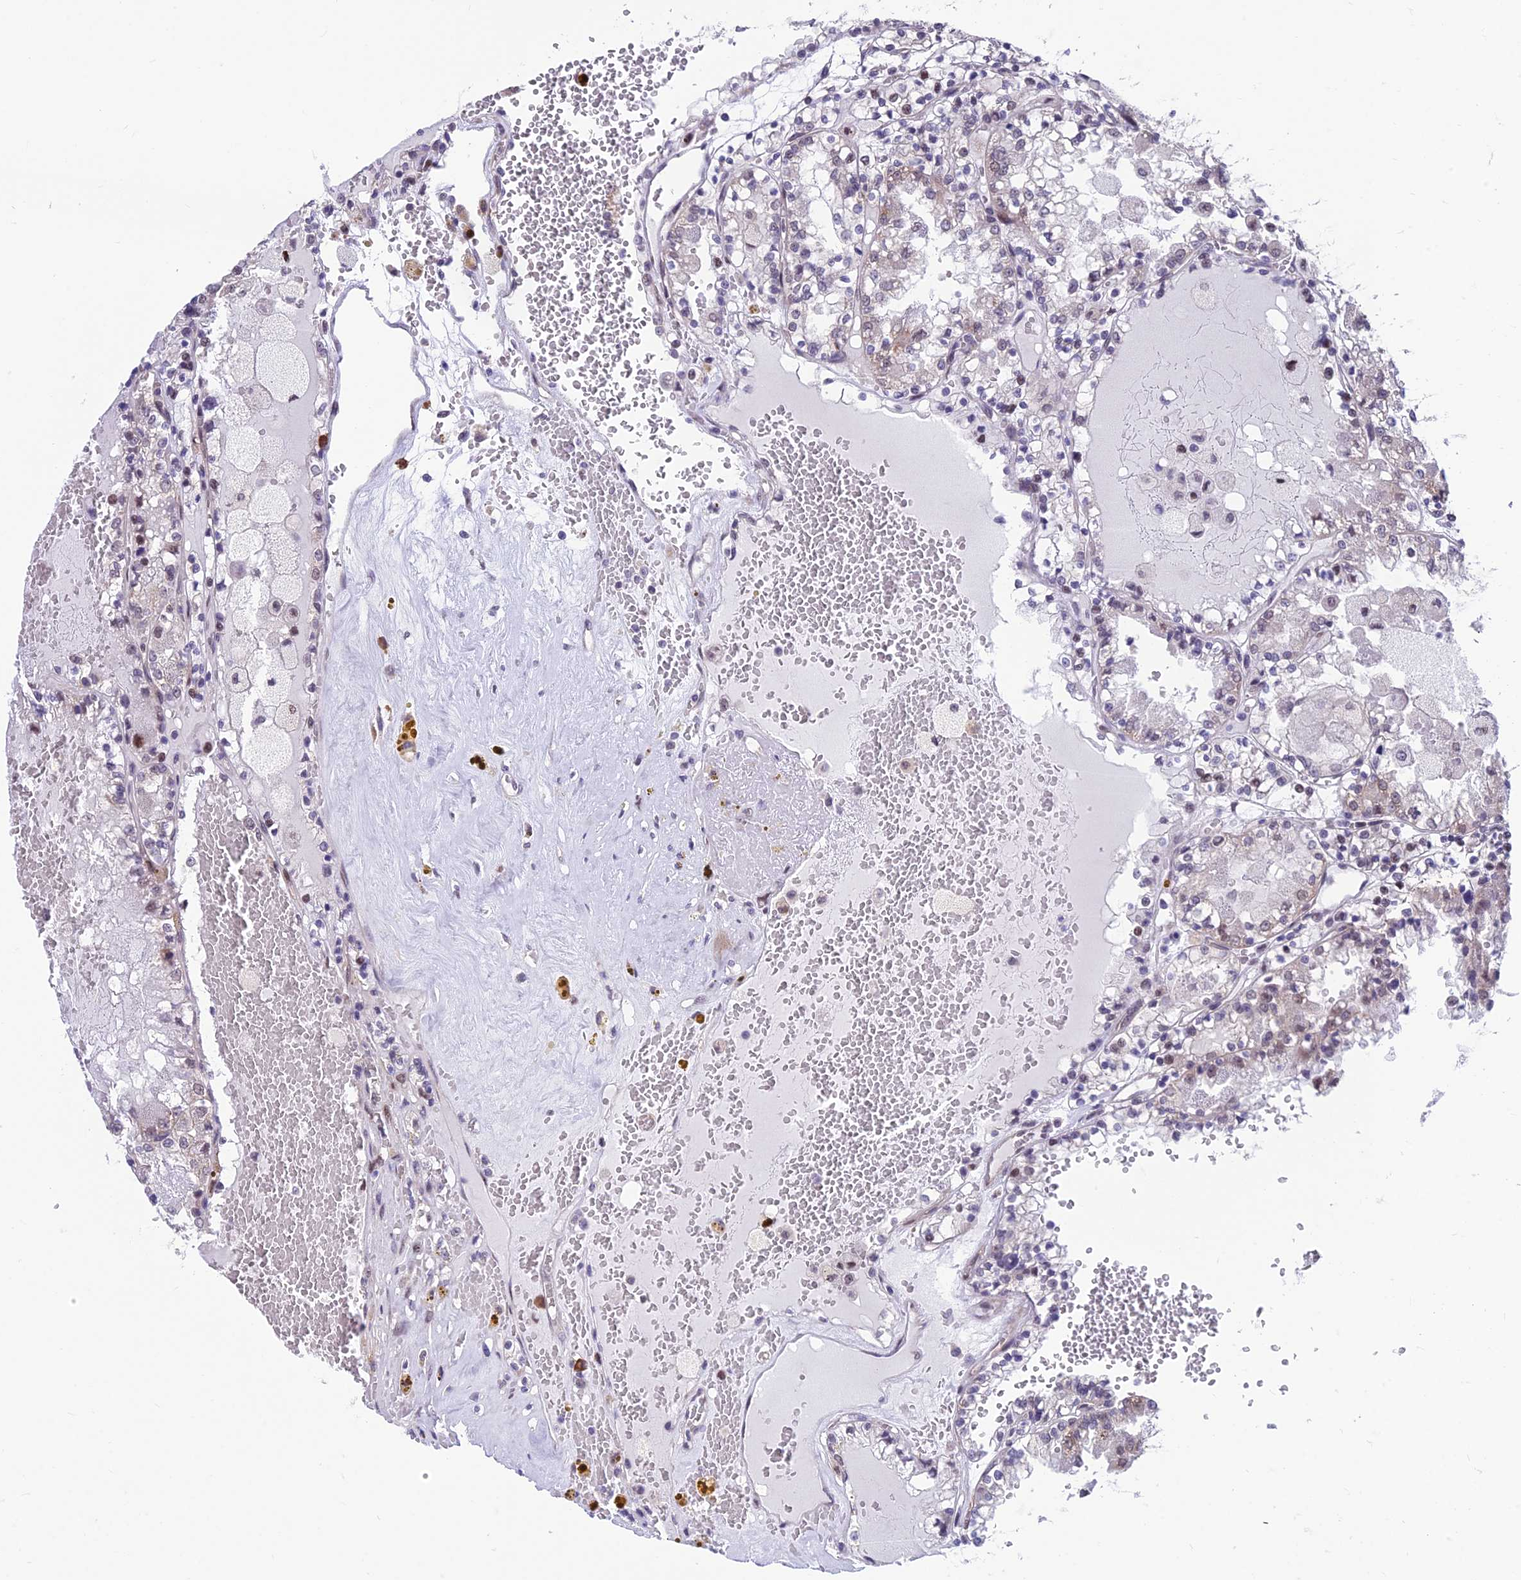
{"staining": {"intensity": "weak", "quantity": "<25%", "location": "nuclear"}, "tissue": "renal cancer", "cell_type": "Tumor cells", "image_type": "cancer", "snomed": [{"axis": "morphology", "description": "Adenocarcinoma, NOS"}, {"axis": "topography", "description": "Kidney"}], "caption": "Human renal adenocarcinoma stained for a protein using immunohistochemistry reveals no positivity in tumor cells.", "gene": "KIAA1191", "patient": {"sex": "female", "age": 56}}